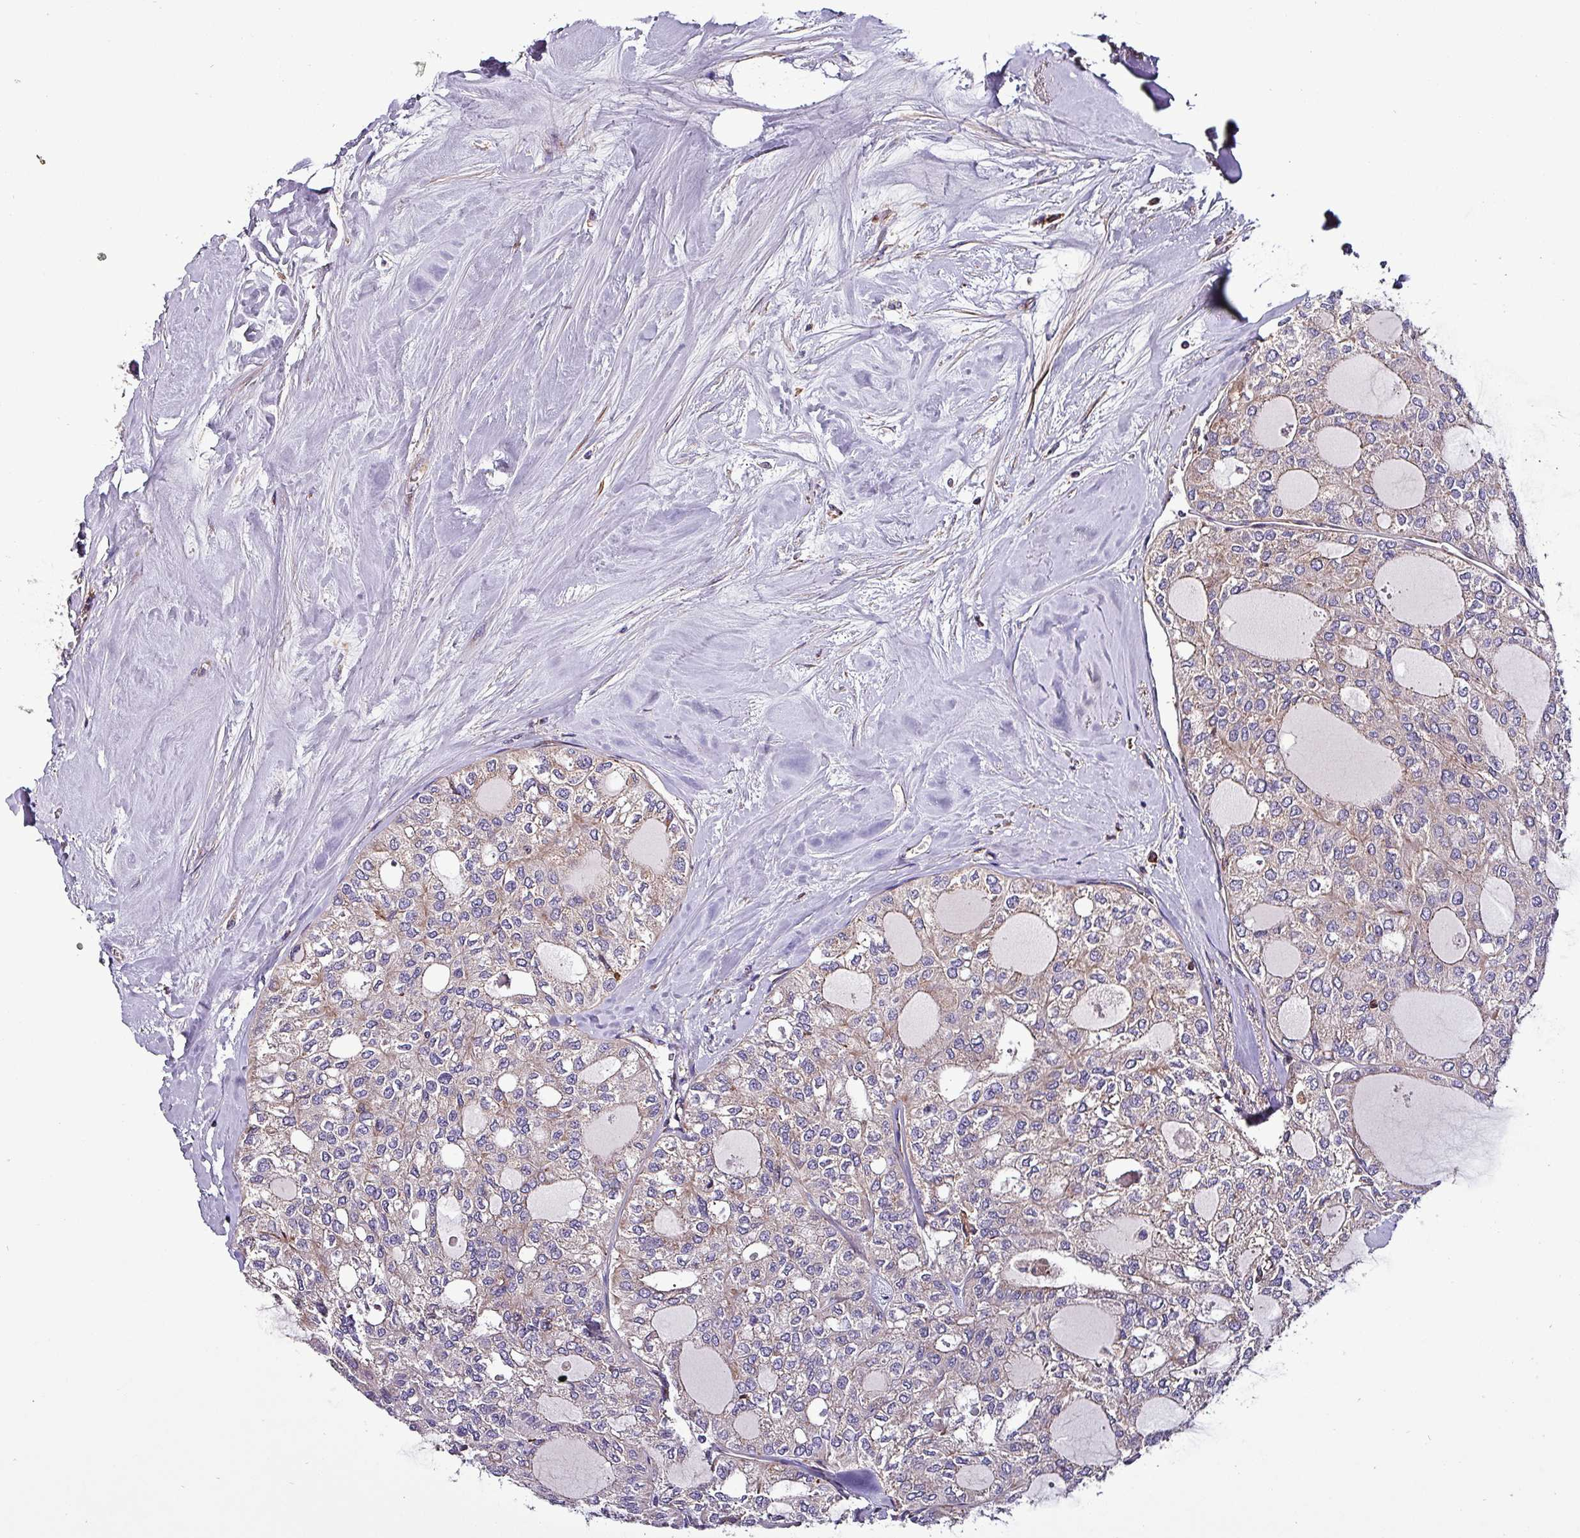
{"staining": {"intensity": "negative", "quantity": "none", "location": "none"}, "tissue": "thyroid cancer", "cell_type": "Tumor cells", "image_type": "cancer", "snomed": [{"axis": "morphology", "description": "Follicular adenoma carcinoma, NOS"}, {"axis": "topography", "description": "Thyroid gland"}], "caption": "High magnification brightfield microscopy of thyroid follicular adenoma carcinoma stained with DAB (brown) and counterstained with hematoxylin (blue): tumor cells show no significant staining. (DAB (3,3'-diaminobenzidine) immunohistochemistry (IHC), high magnification).", "gene": "VAMP4", "patient": {"sex": "male", "age": 75}}